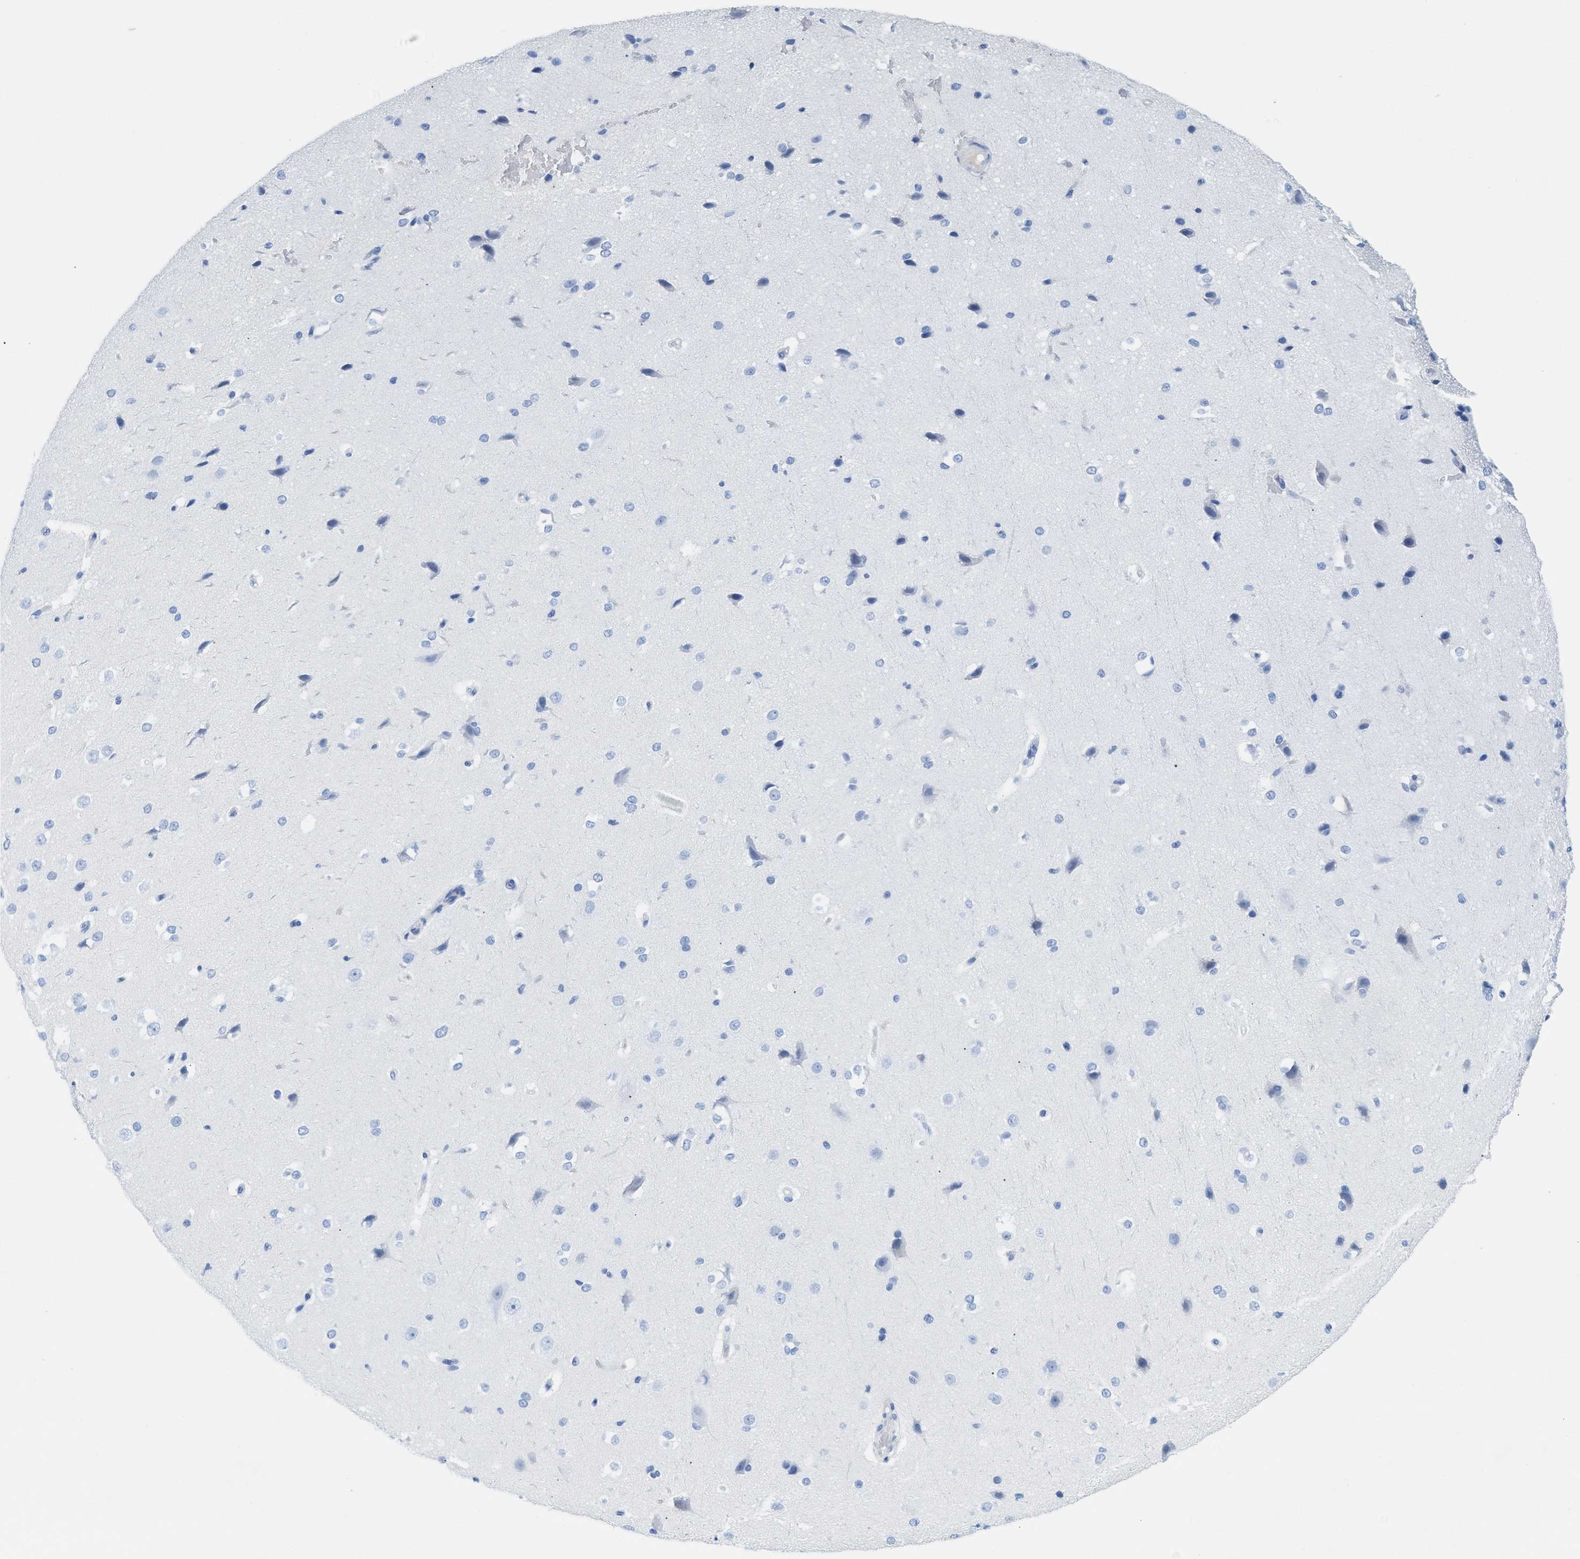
{"staining": {"intensity": "negative", "quantity": "none", "location": "none"}, "tissue": "cerebral cortex", "cell_type": "Endothelial cells", "image_type": "normal", "snomed": [{"axis": "morphology", "description": "Normal tissue, NOS"}, {"axis": "morphology", "description": "Developmental malformation"}, {"axis": "topography", "description": "Cerebral cortex"}], "caption": "Normal cerebral cortex was stained to show a protein in brown. There is no significant staining in endothelial cells. (DAB immunohistochemistry, high magnification).", "gene": "ANKFN1", "patient": {"sex": "female", "age": 30}}